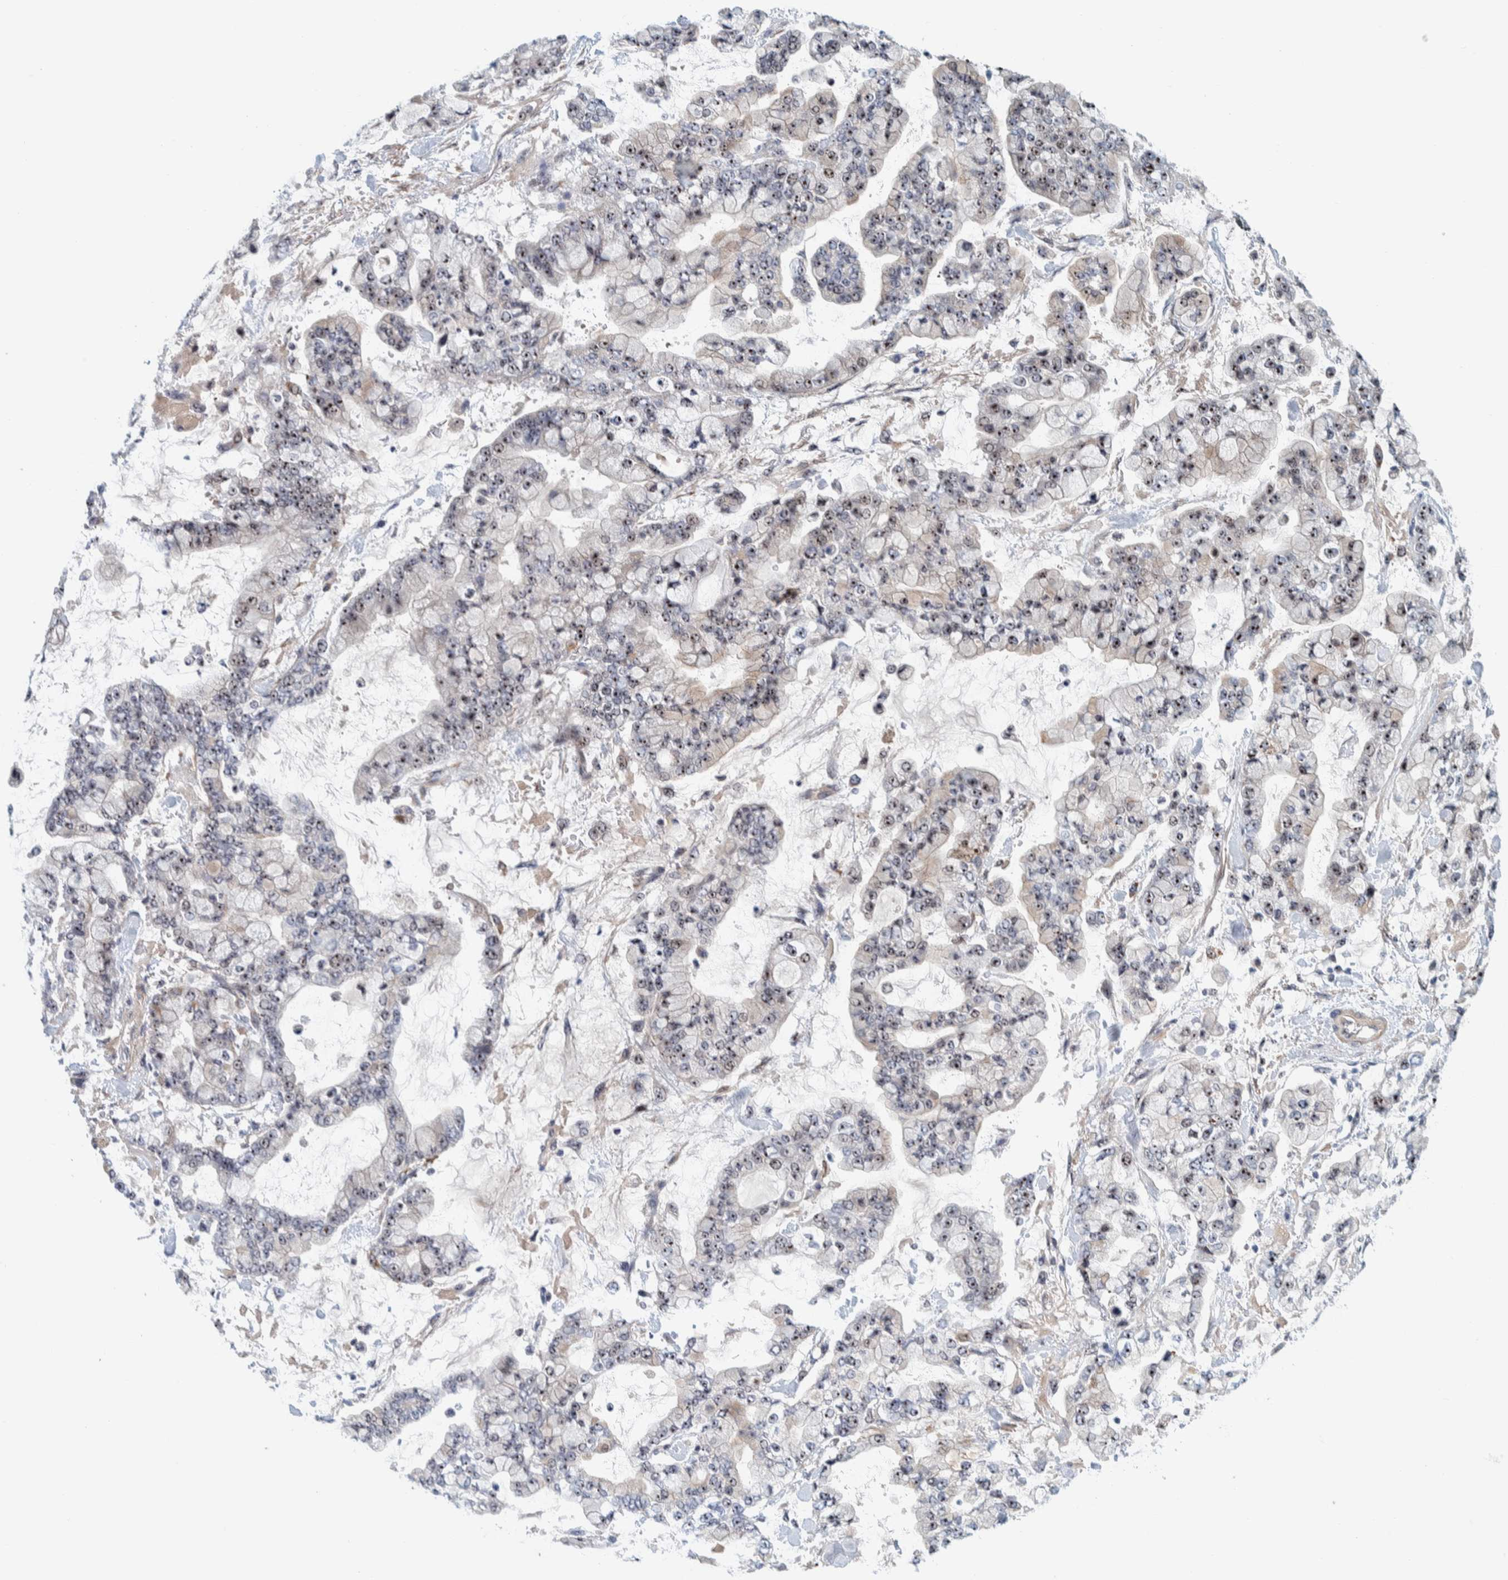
{"staining": {"intensity": "moderate", "quantity": ">75%", "location": "nuclear"}, "tissue": "stomach cancer", "cell_type": "Tumor cells", "image_type": "cancer", "snomed": [{"axis": "morphology", "description": "Normal tissue, NOS"}, {"axis": "morphology", "description": "Adenocarcinoma, NOS"}, {"axis": "topography", "description": "Stomach, upper"}, {"axis": "topography", "description": "Stomach"}], "caption": "Immunohistochemistry (IHC) histopathology image of human adenocarcinoma (stomach) stained for a protein (brown), which displays medium levels of moderate nuclear staining in approximately >75% of tumor cells.", "gene": "NOL11", "patient": {"sex": "male", "age": 76}}